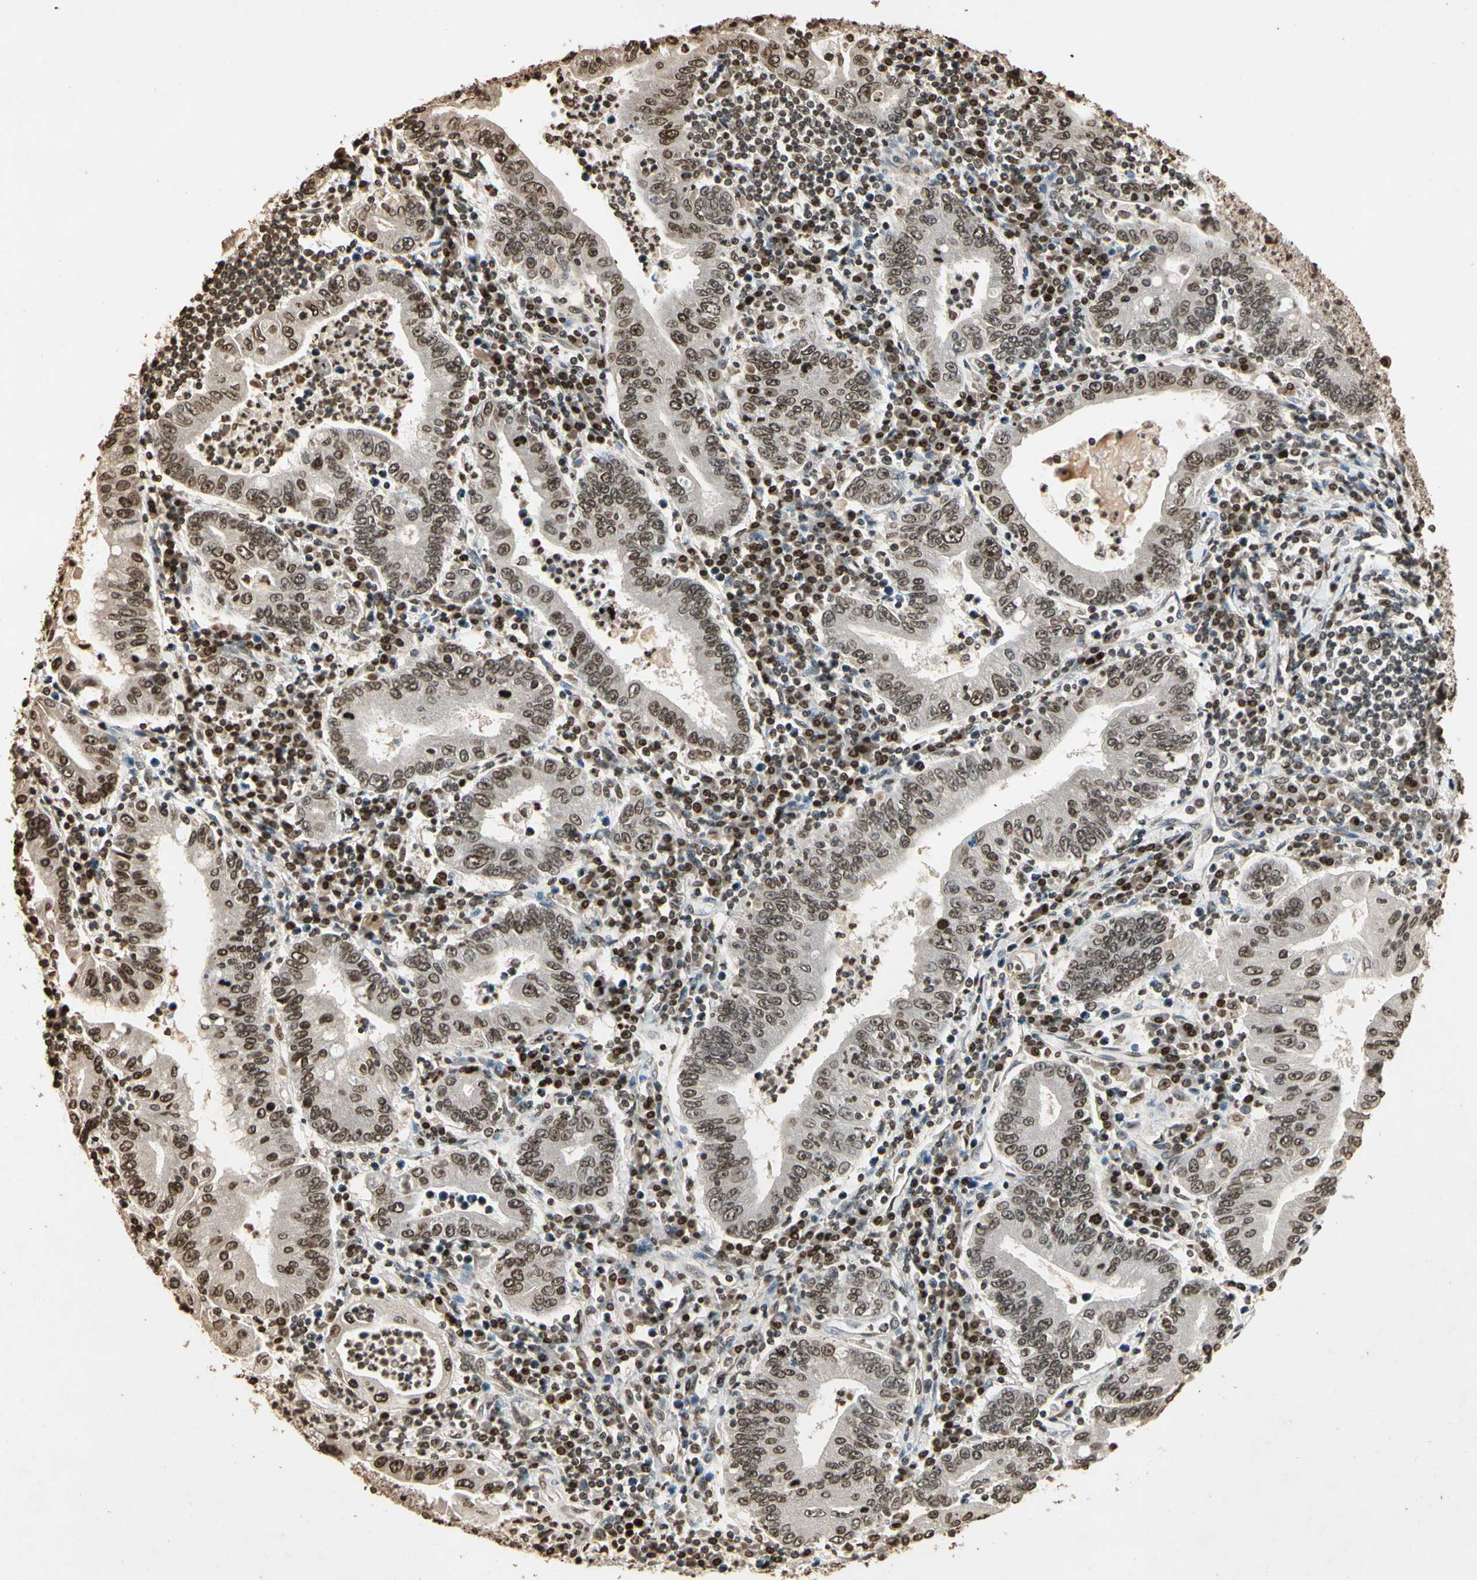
{"staining": {"intensity": "moderate", "quantity": "25%-75%", "location": "cytoplasmic/membranous,nuclear"}, "tissue": "stomach cancer", "cell_type": "Tumor cells", "image_type": "cancer", "snomed": [{"axis": "morphology", "description": "Normal tissue, NOS"}, {"axis": "morphology", "description": "Adenocarcinoma, NOS"}, {"axis": "topography", "description": "Esophagus"}, {"axis": "topography", "description": "Stomach, upper"}, {"axis": "topography", "description": "Peripheral nerve tissue"}], "caption": "Immunohistochemistry (IHC) (DAB) staining of human stomach cancer exhibits moderate cytoplasmic/membranous and nuclear protein positivity in approximately 25%-75% of tumor cells. Nuclei are stained in blue.", "gene": "TOP1", "patient": {"sex": "male", "age": 62}}